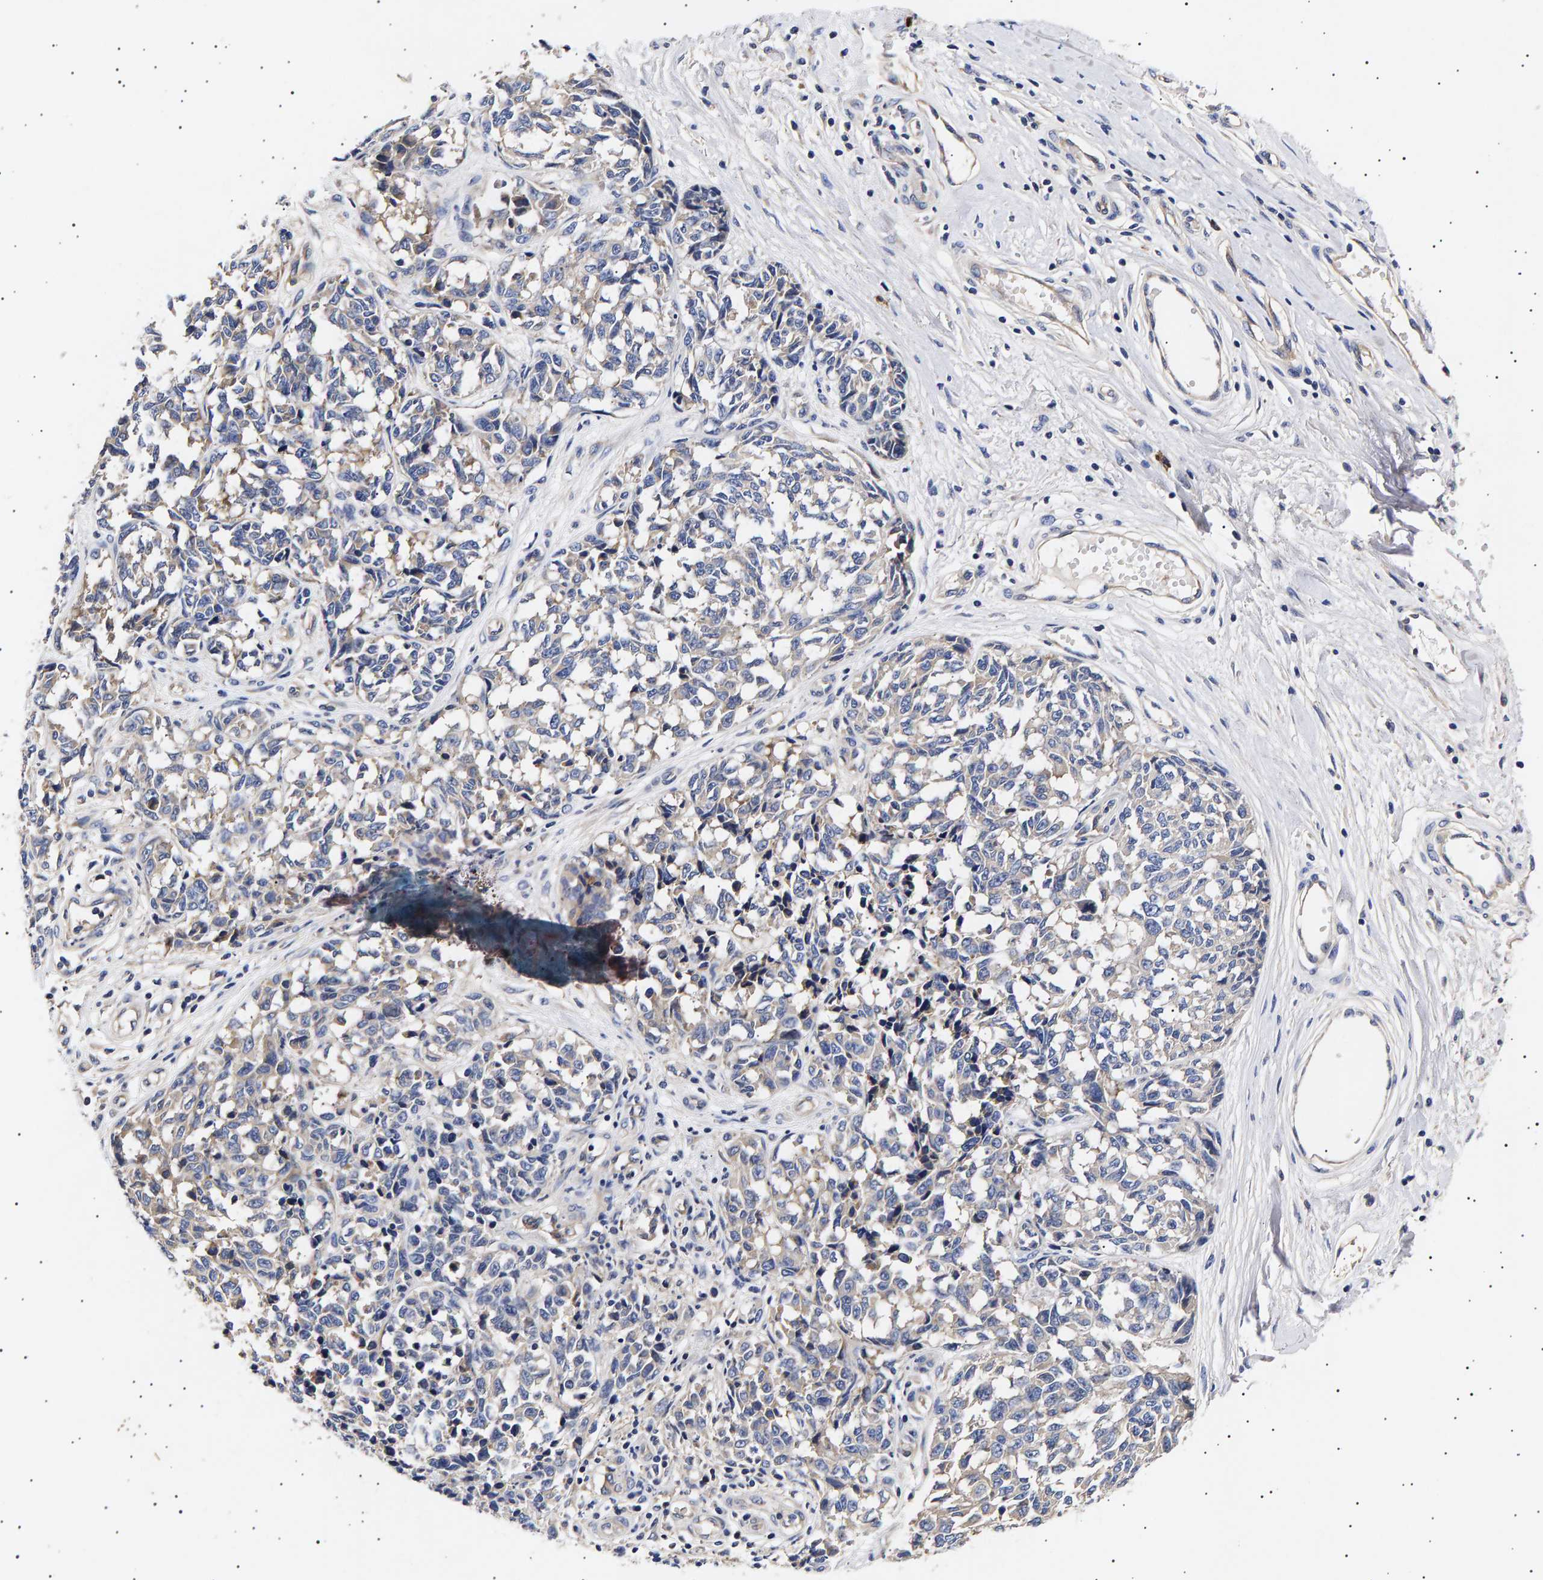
{"staining": {"intensity": "negative", "quantity": "none", "location": "none"}, "tissue": "melanoma", "cell_type": "Tumor cells", "image_type": "cancer", "snomed": [{"axis": "morphology", "description": "Malignant melanoma, NOS"}, {"axis": "topography", "description": "Skin"}], "caption": "Human malignant melanoma stained for a protein using immunohistochemistry exhibits no expression in tumor cells.", "gene": "ANKRD40", "patient": {"sex": "female", "age": 64}}